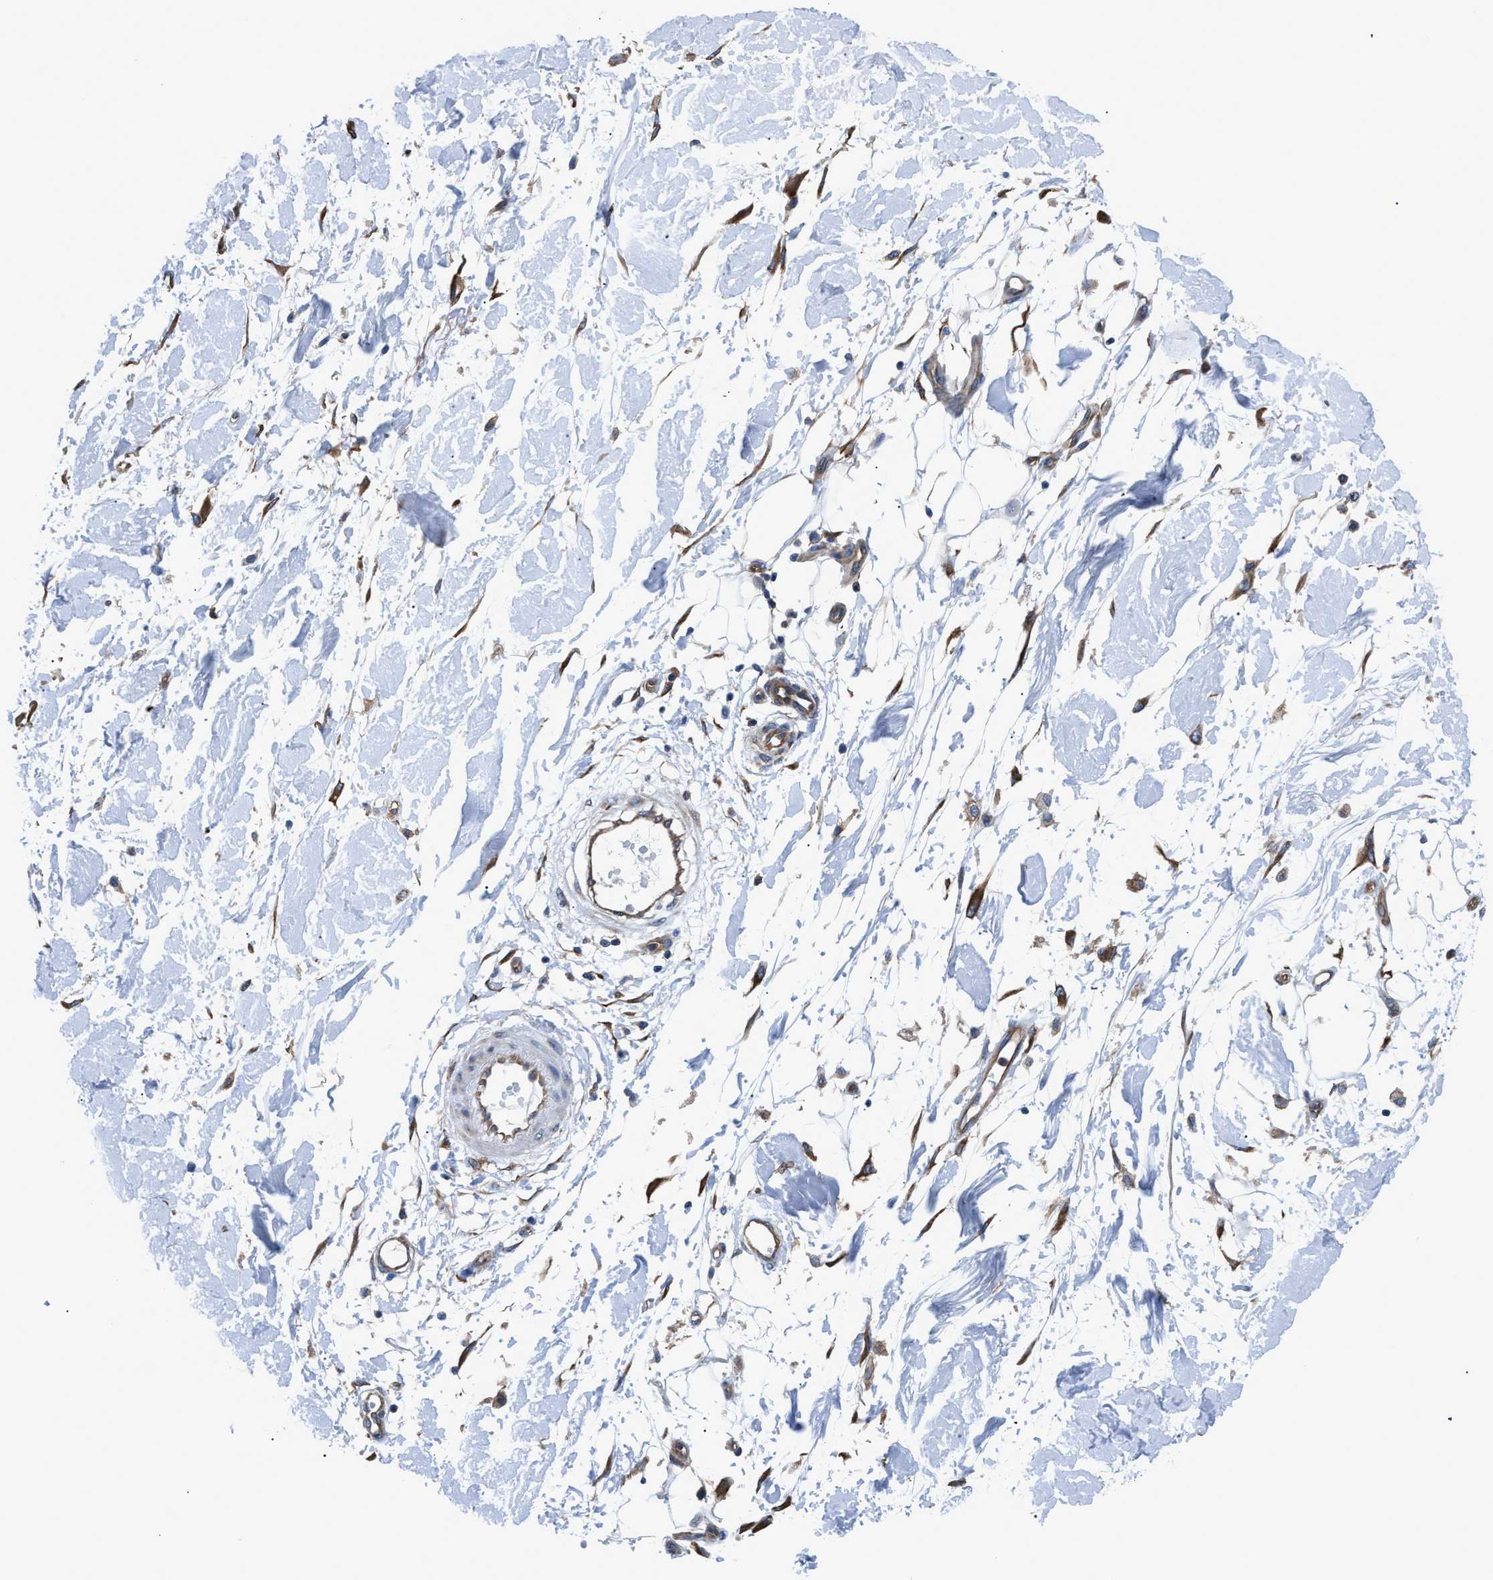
{"staining": {"intensity": "negative", "quantity": "none", "location": "none"}, "tissue": "adipose tissue", "cell_type": "Adipocytes", "image_type": "normal", "snomed": [{"axis": "morphology", "description": "Normal tissue, NOS"}, {"axis": "morphology", "description": "Squamous cell carcinoma, NOS"}, {"axis": "topography", "description": "Skin"}, {"axis": "topography", "description": "Peripheral nerve tissue"}], "caption": "IHC histopathology image of normal human adipose tissue stained for a protein (brown), which shows no expression in adipocytes. (Brightfield microscopy of DAB (3,3'-diaminobenzidine) IHC at high magnification).", "gene": "DMAC1", "patient": {"sex": "male", "age": 83}}